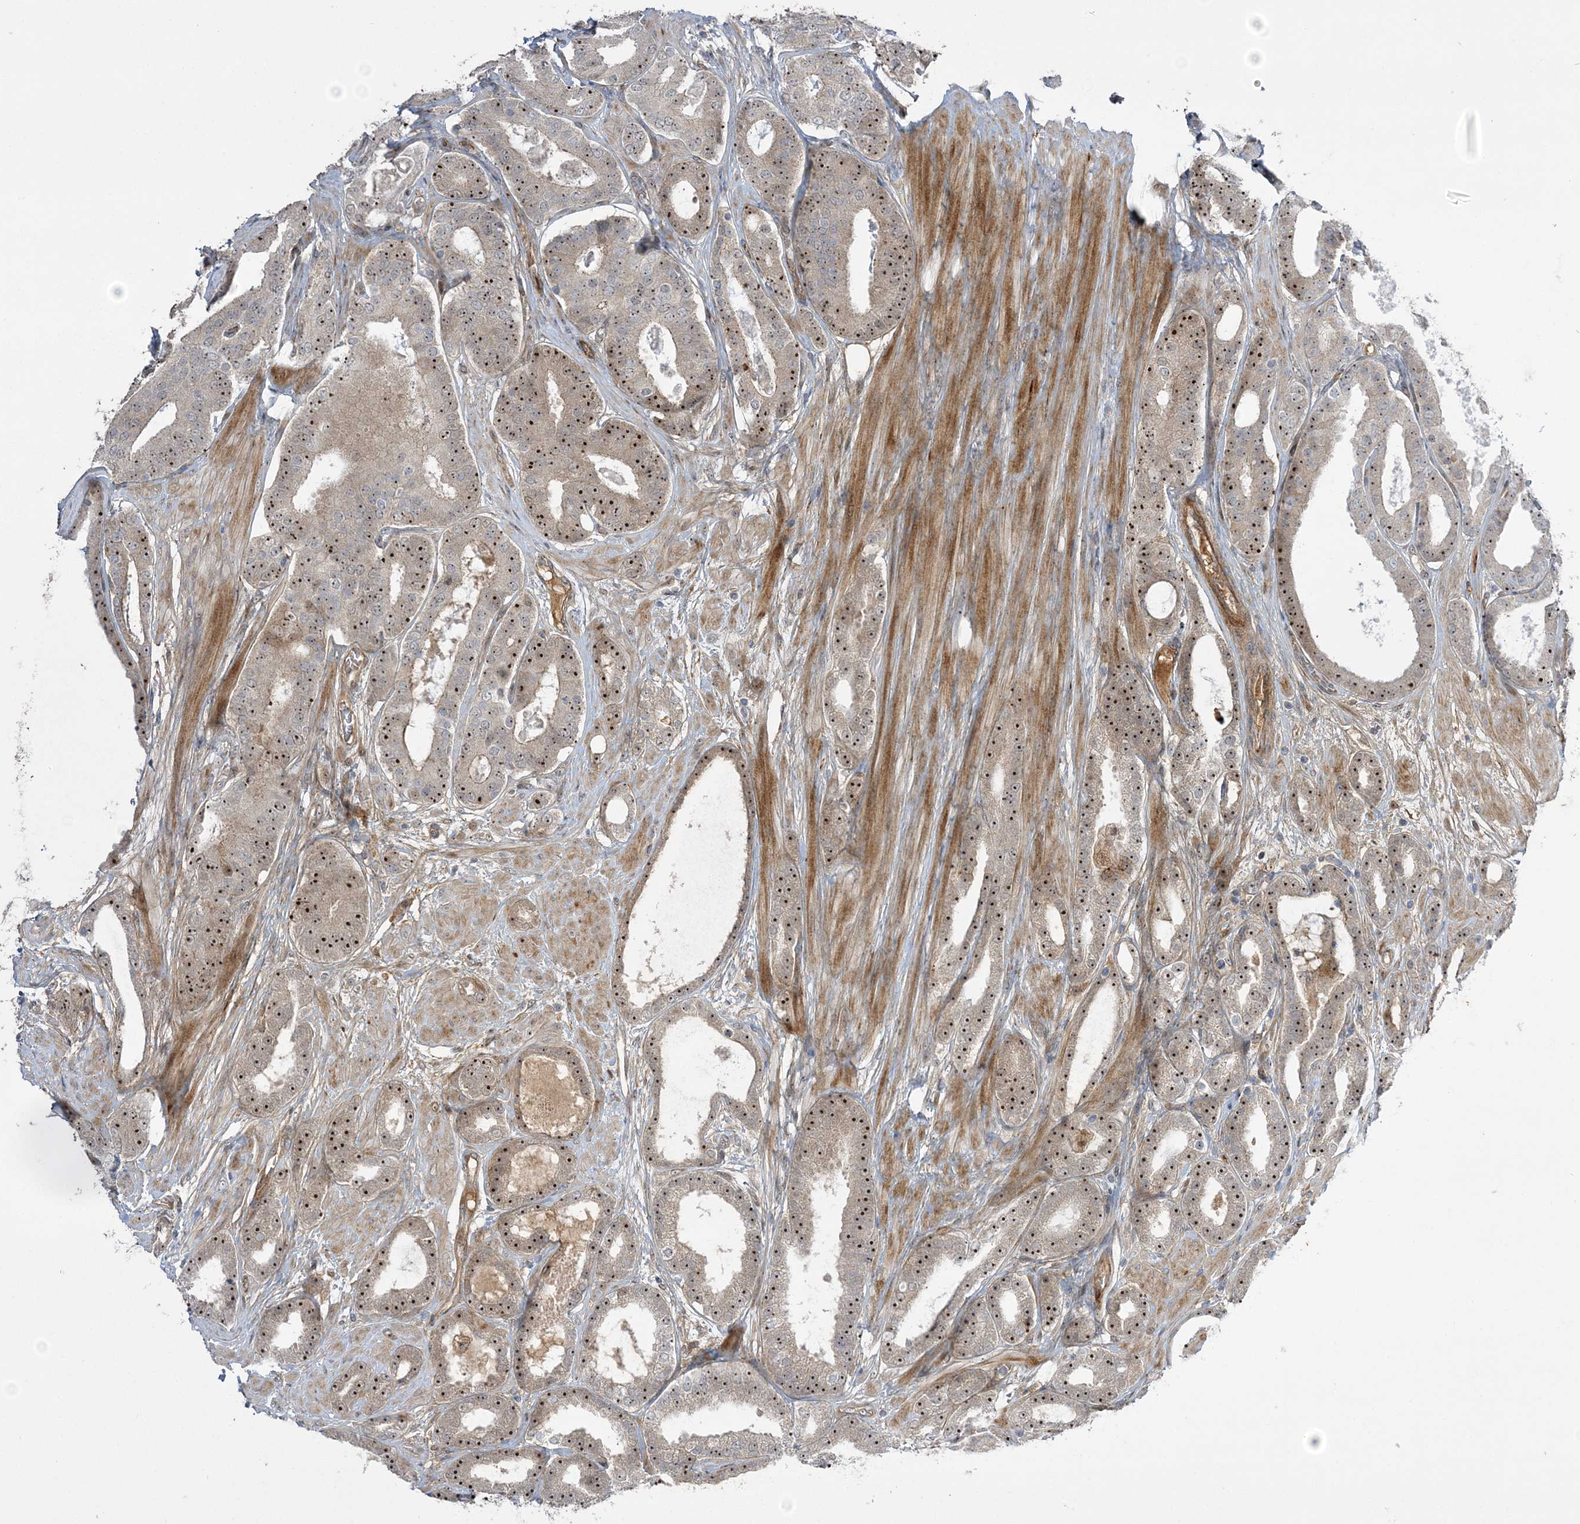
{"staining": {"intensity": "strong", "quantity": ">75%", "location": "nuclear"}, "tissue": "prostate cancer", "cell_type": "Tumor cells", "image_type": "cancer", "snomed": [{"axis": "morphology", "description": "Adenocarcinoma, High grade"}, {"axis": "topography", "description": "Prostate"}], "caption": "Strong nuclear staining is identified in about >75% of tumor cells in prostate adenocarcinoma (high-grade).", "gene": "NPM3", "patient": {"sex": "male", "age": 60}}